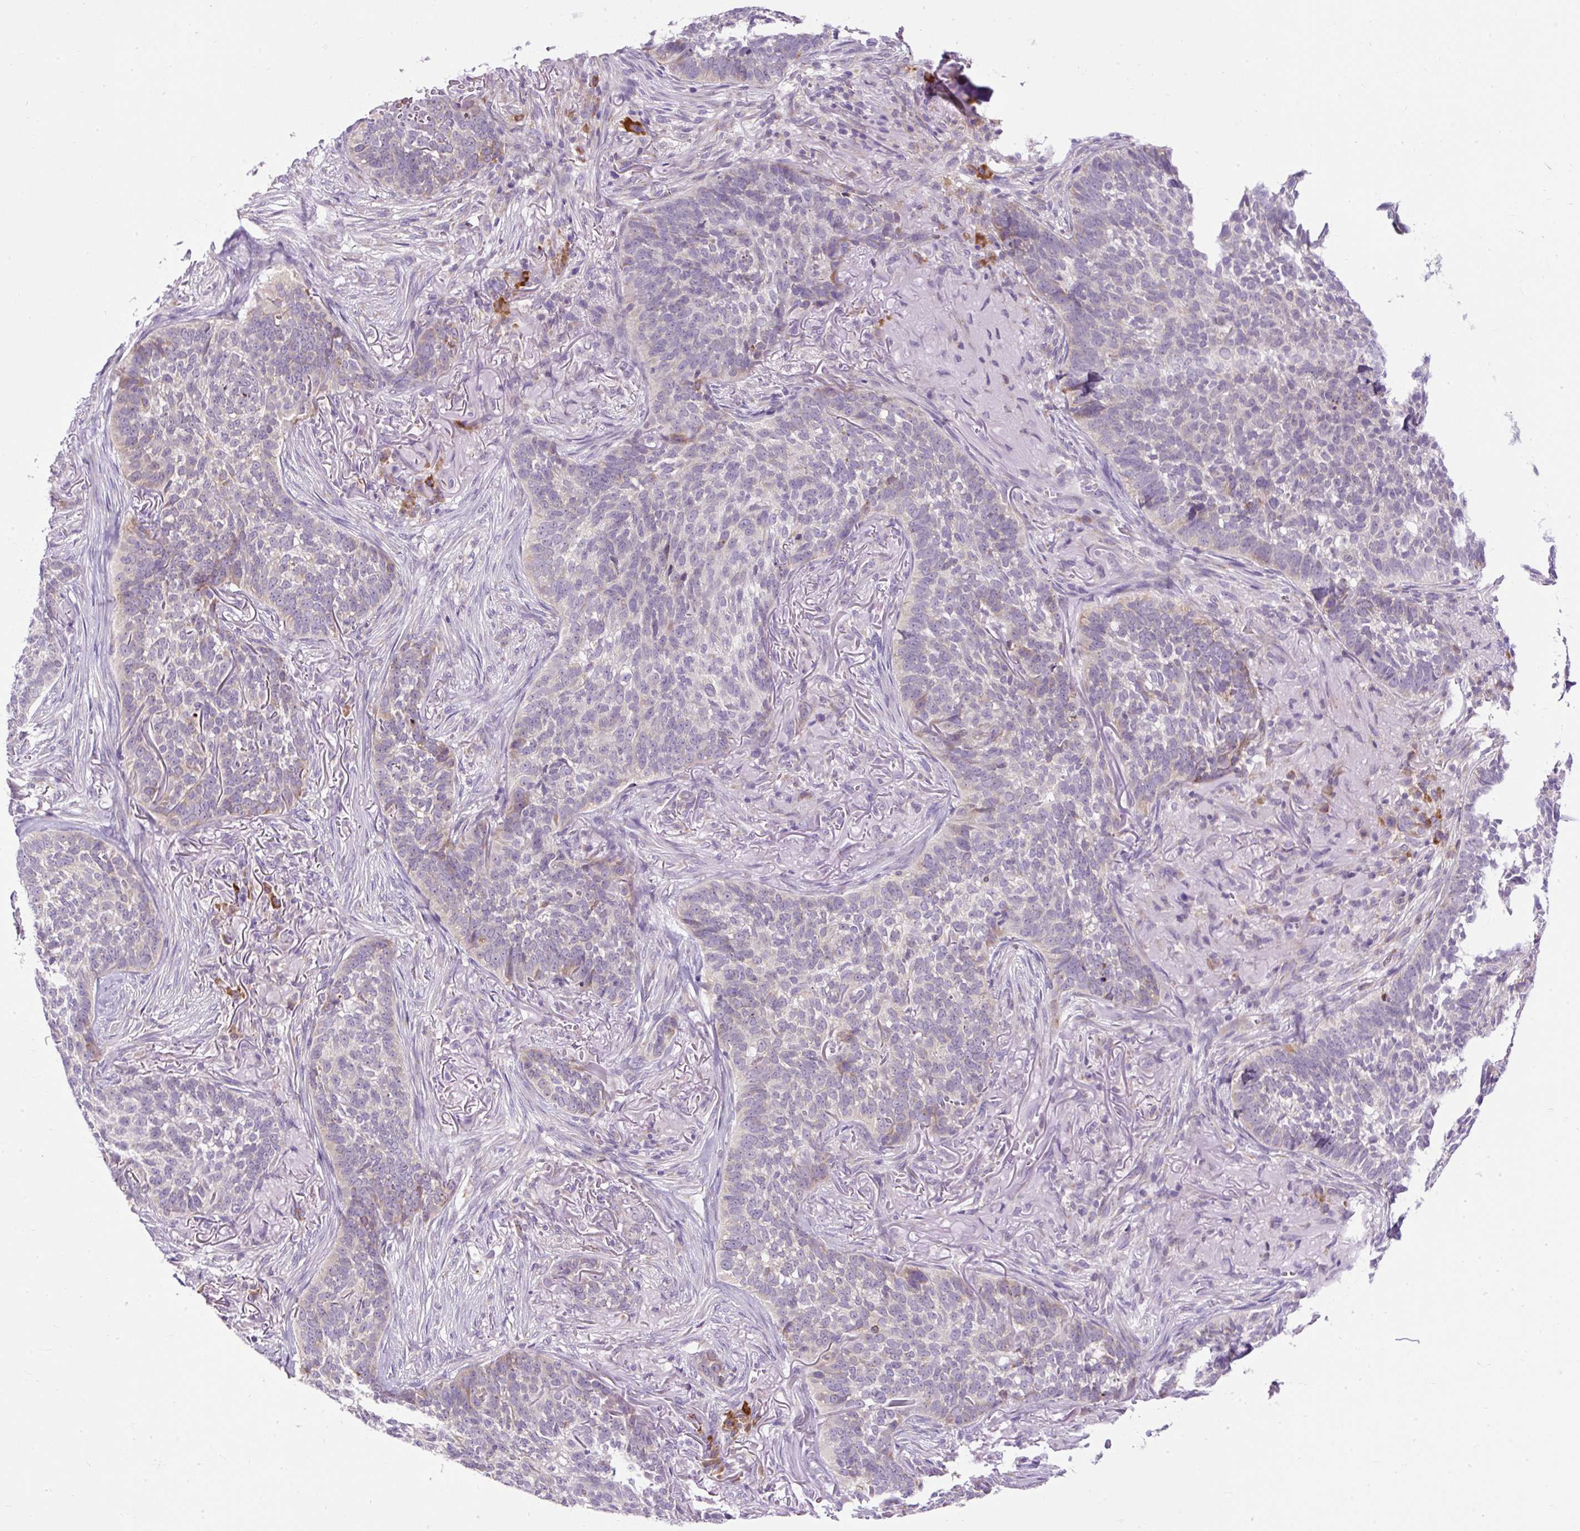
{"staining": {"intensity": "weak", "quantity": "<25%", "location": "cytoplasmic/membranous"}, "tissue": "skin cancer", "cell_type": "Tumor cells", "image_type": "cancer", "snomed": [{"axis": "morphology", "description": "Basal cell carcinoma"}, {"axis": "topography", "description": "Skin"}], "caption": "Immunohistochemistry photomicrograph of skin cancer stained for a protein (brown), which shows no positivity in tumor cells.", "gene": "FMC1", "patient": {"sex": "male", "age": 85}}